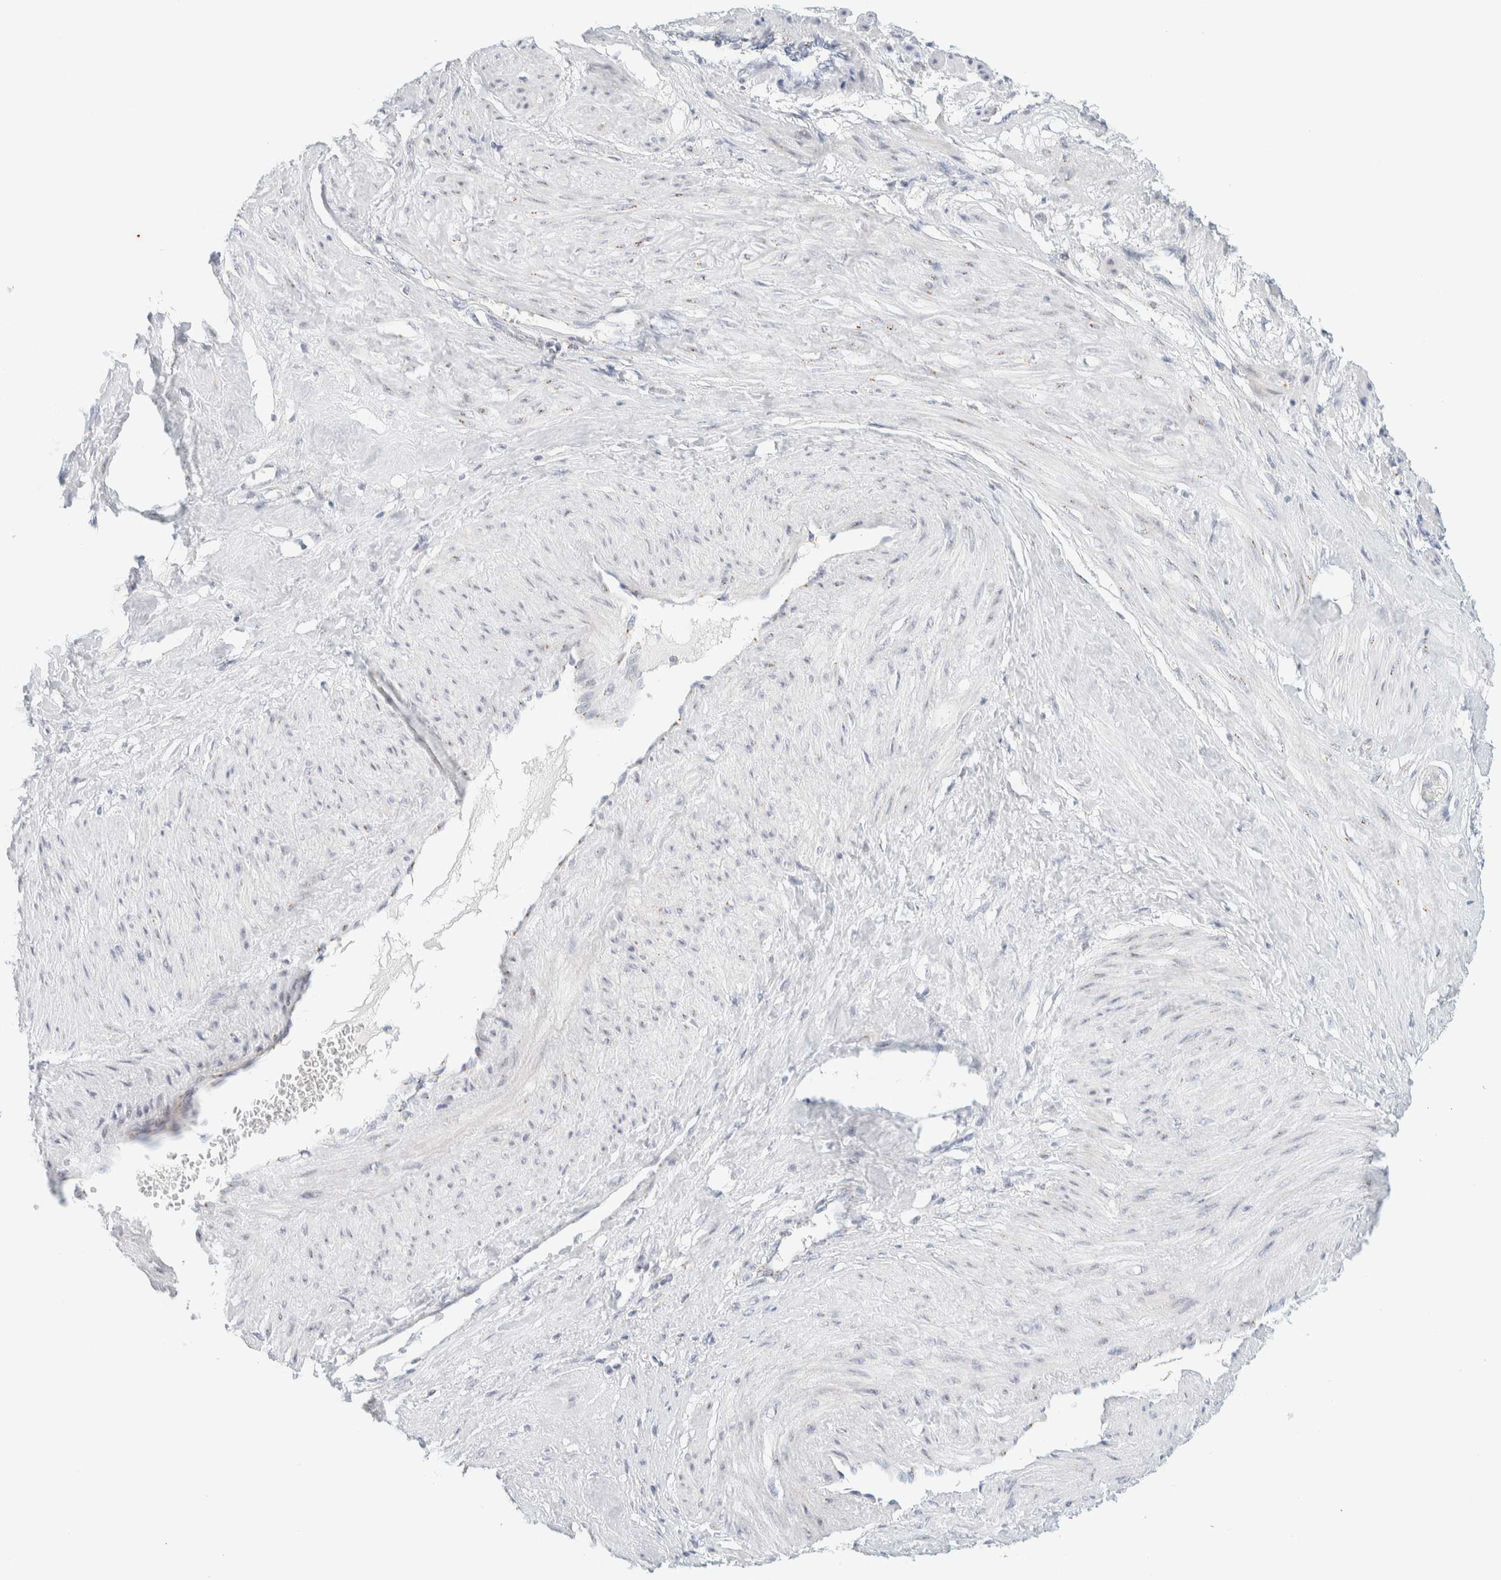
{"staining": {"intensity": "negative", "quantity": "none", "location": "none"}, "tissue": "smooth muscle", "cell_type": "Smooth muscle cells", "image_type": "normal", "snomed": [{"axis": "morphology", "description": "Normal tissue, NOS"}, {"axis": "topography", "description": "Endometrium"}], "caption": "Protein analysis of unremarkable smooth muscle exhibits no significant staining in smooth muscle cells.", "gene": "SPNS3", "patient": {"sex": "female", "age": 33}}